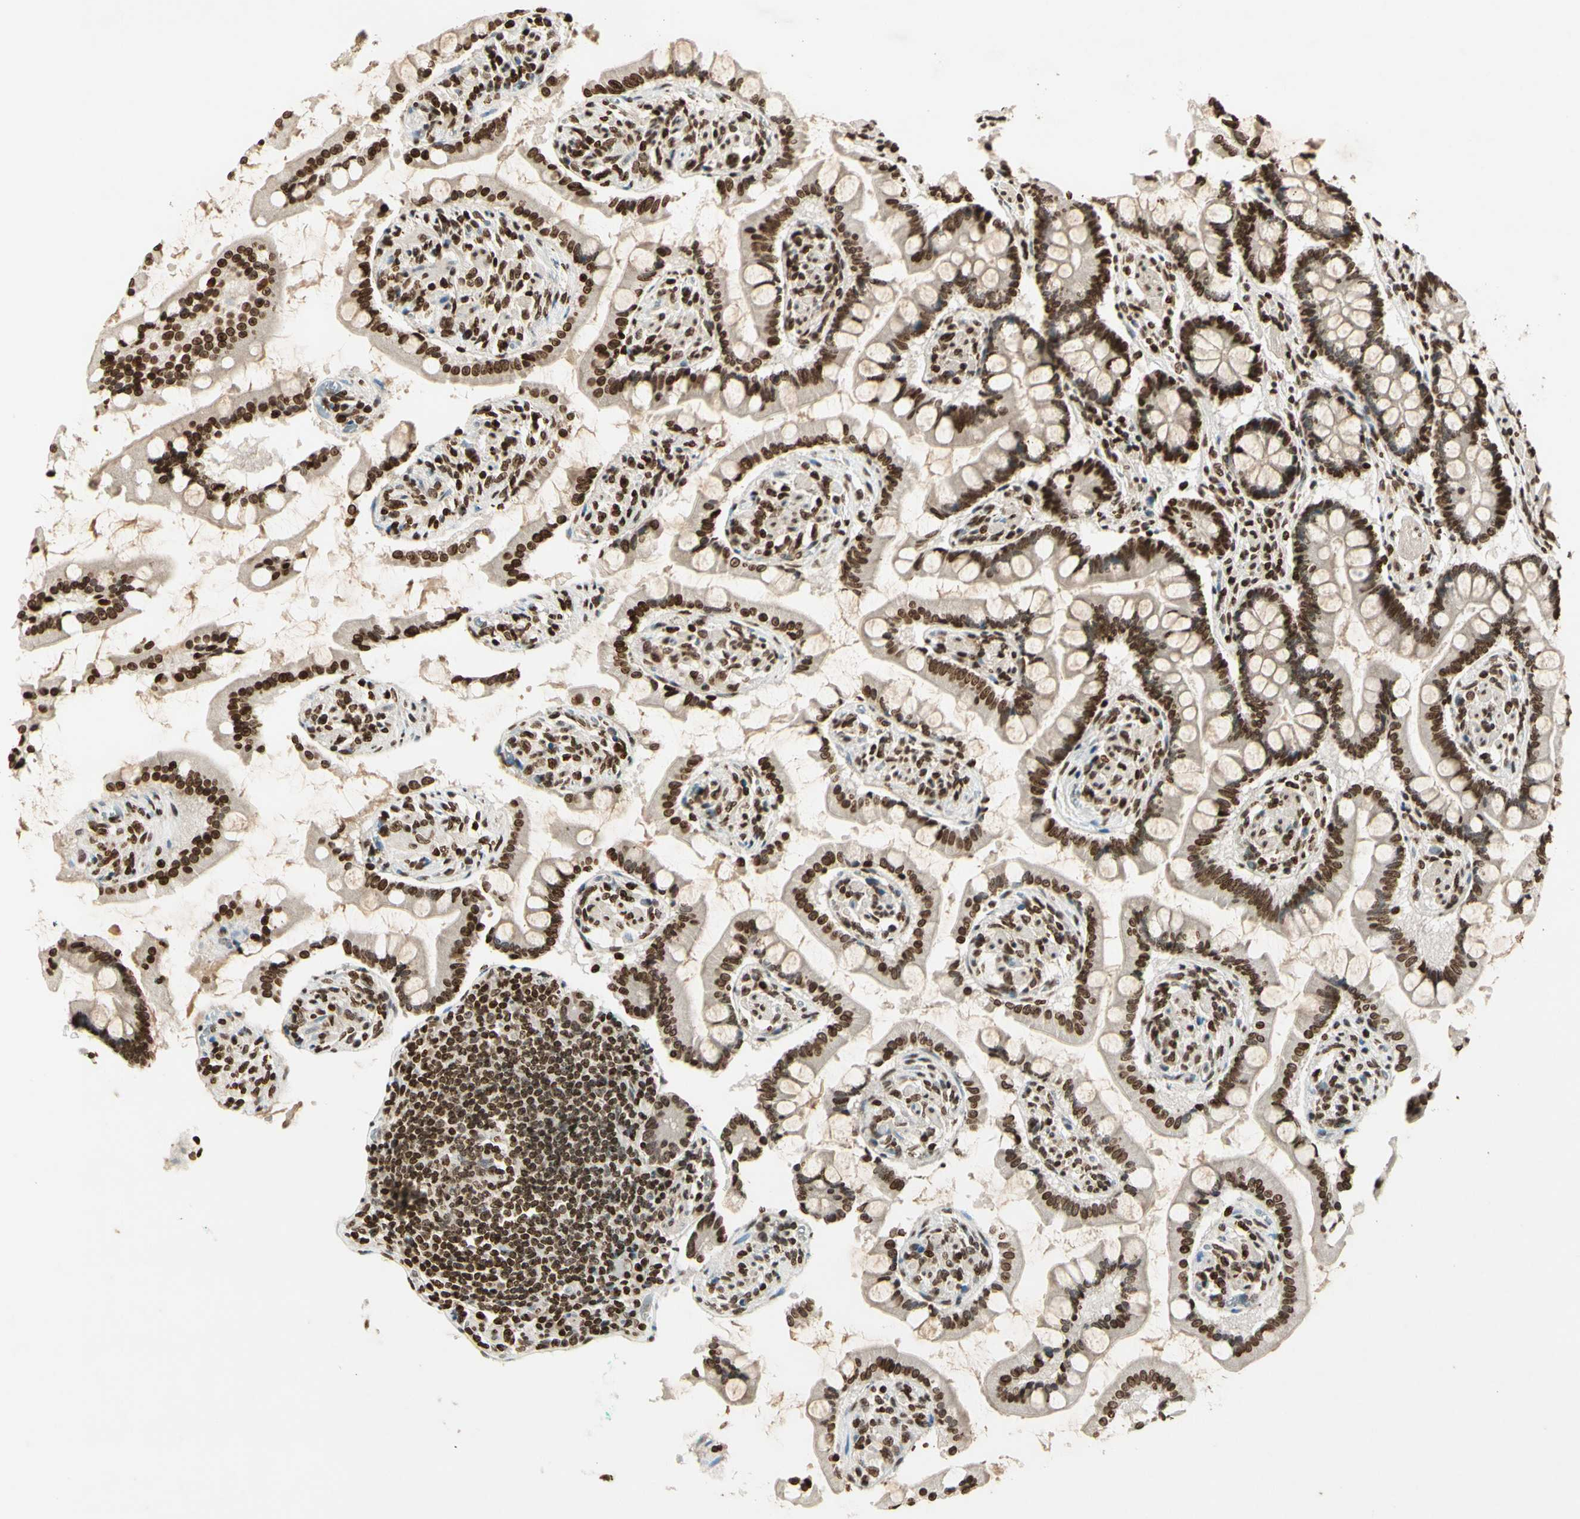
{"staining": {"intensity": "strong", "quantity": ">75%", "location": "nuclear"}, "tissue": "small intestine", "cell_type": "Glandular cells", "image_type": "normal", "snomed": [{"axis": "morphology", "description": "Normal tissue, NOS"}, {"axis": "topography", "description": "Small intestine"}], "caption": "Immunohistochemistry image of benign human small intestine stained for a protein (brown), which reveals high levels of strong nuclear staining in about >75% of glandular cells.", "gene": "RORA", "patient": {"sex": "male", "age": 41}}